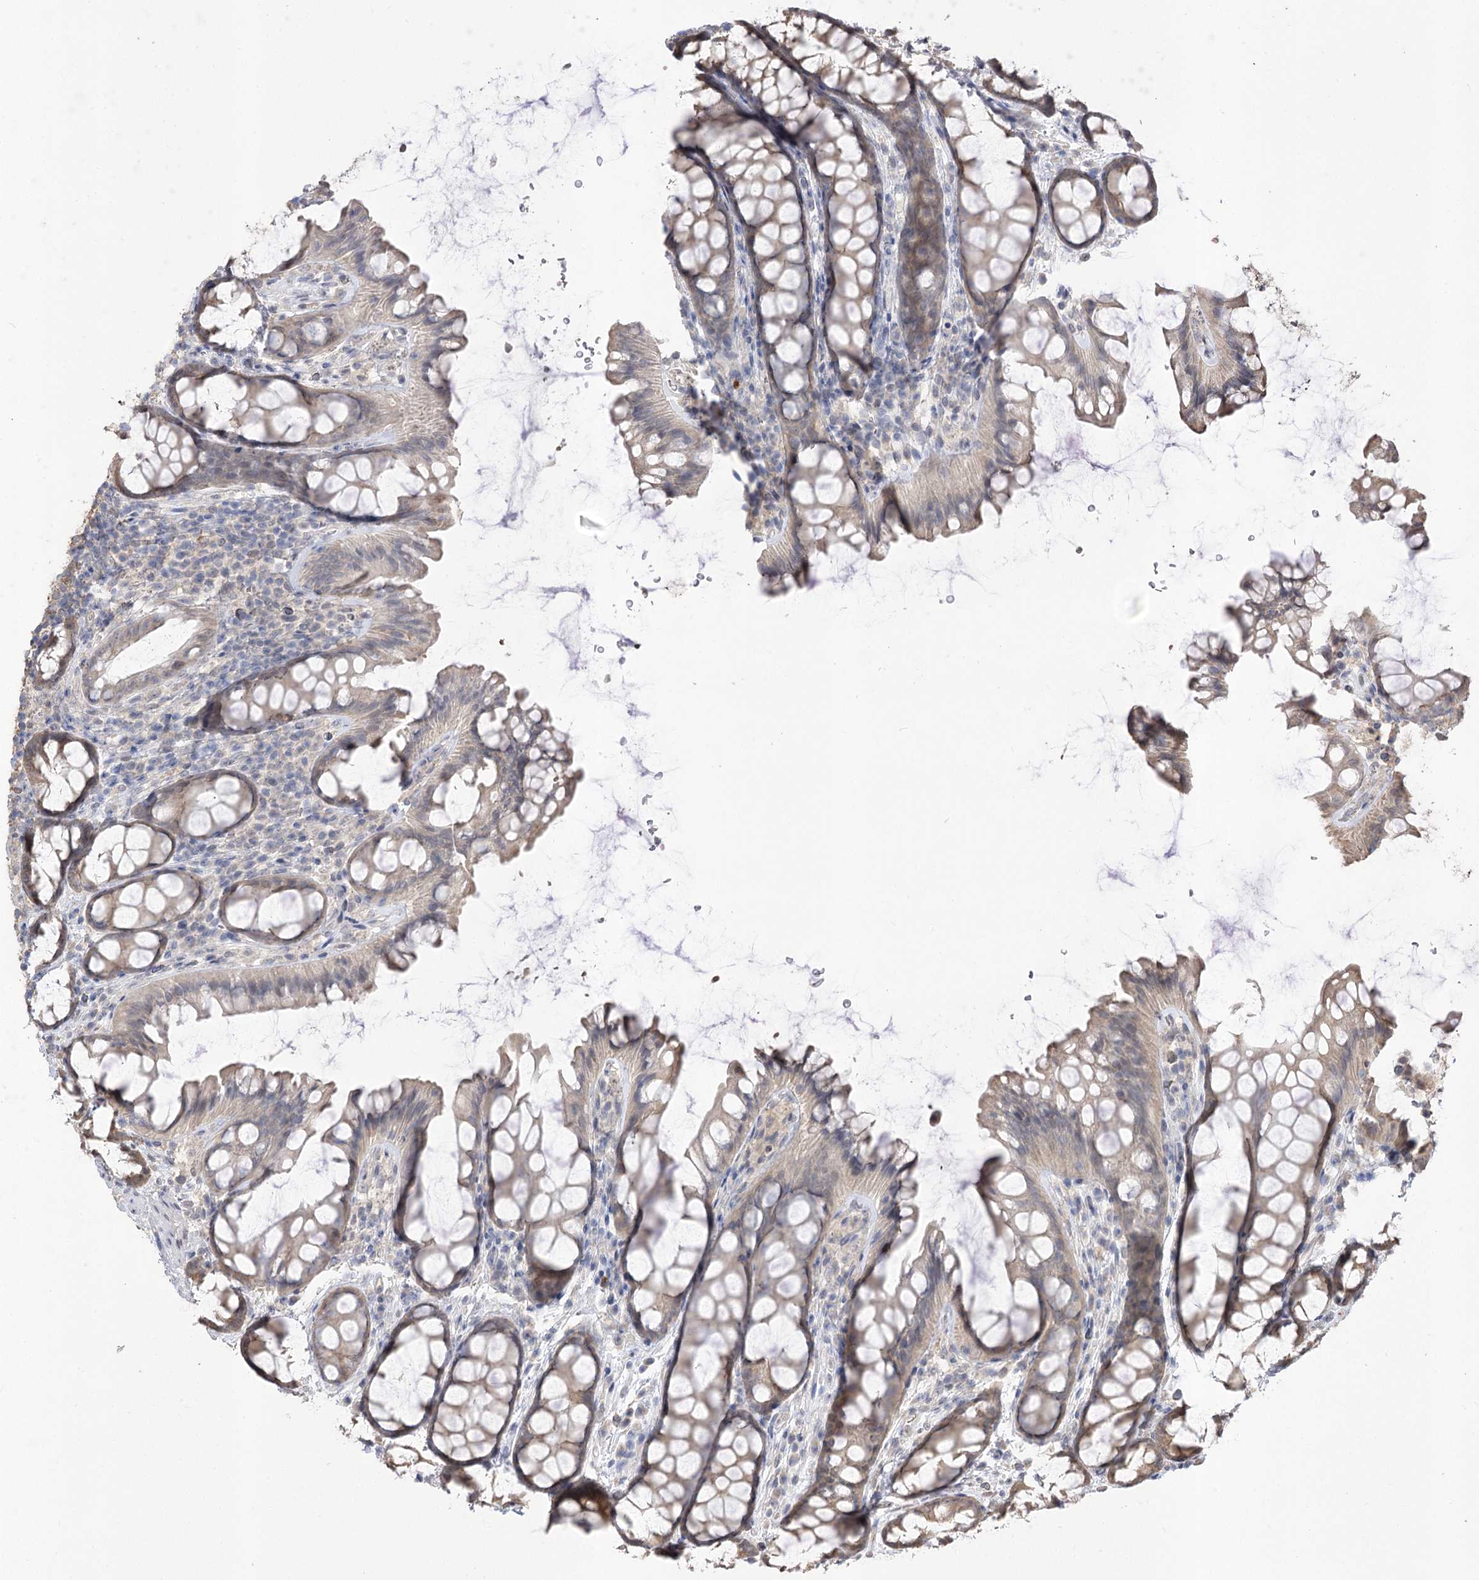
{"staining": {"intensity": "weak", "quantity": ">75%", "location": "cytoplasmic/membranous"}, "tissue": "colon", "cell_type": "Endothelial cells", "image_type": "normal", "snomed": [{"axis": "morphology", "description": "Normal tissue, NOS"}, {"axis": "topography", "description": "Colon"}], "caption": "An IHC histopathology image of normal tissue is shown. Protein staining in brown highlights weak cytoplasmic/membranous positivity in colon within endothelial cells. Using DAB (3,3'-diaminobenzidine) (brown) and hematoxylin (blue) stains, captured at high magnification using brightfield microscopy.", "gene": "R3HDM2", "patient": {"sex": "female", "age": 82}}